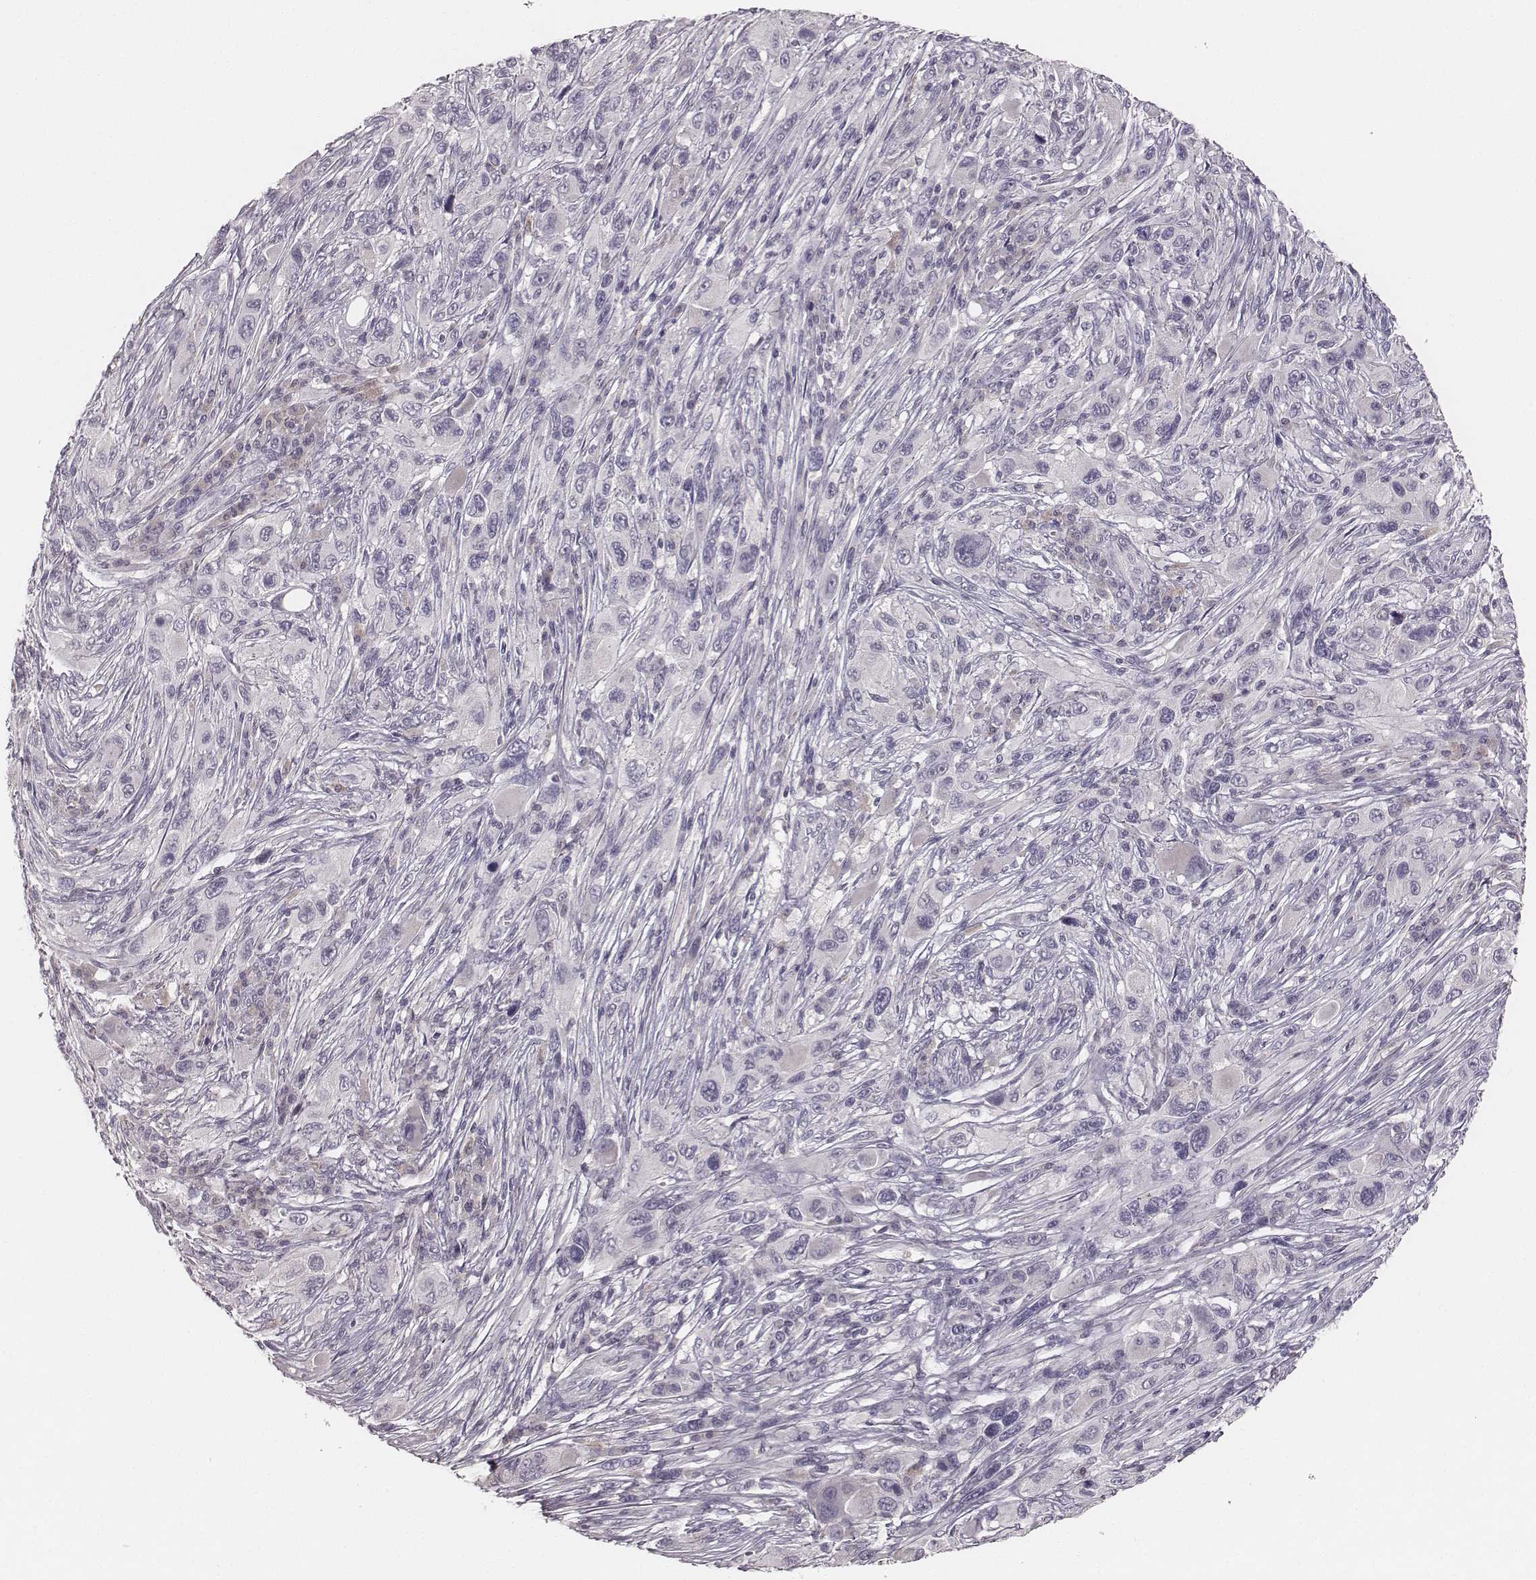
{"staining": {"intensity": "negative", "quantity": "none", "location": "none"}, "tissue": "melanoma", "cell_type": "Tumor cells", "image_type": "cancer", "snomed": [{"axis": "morphology", "description": "Malignant melanoma, NOS"}, {"axis": "topography", "description": "Skin"}], "caption": "Immunohistochemical staining of melanoma reveals no significant staining in tumor cells.", "gene": "LY6K", "patient": {"sex": "male", "age": 53}}